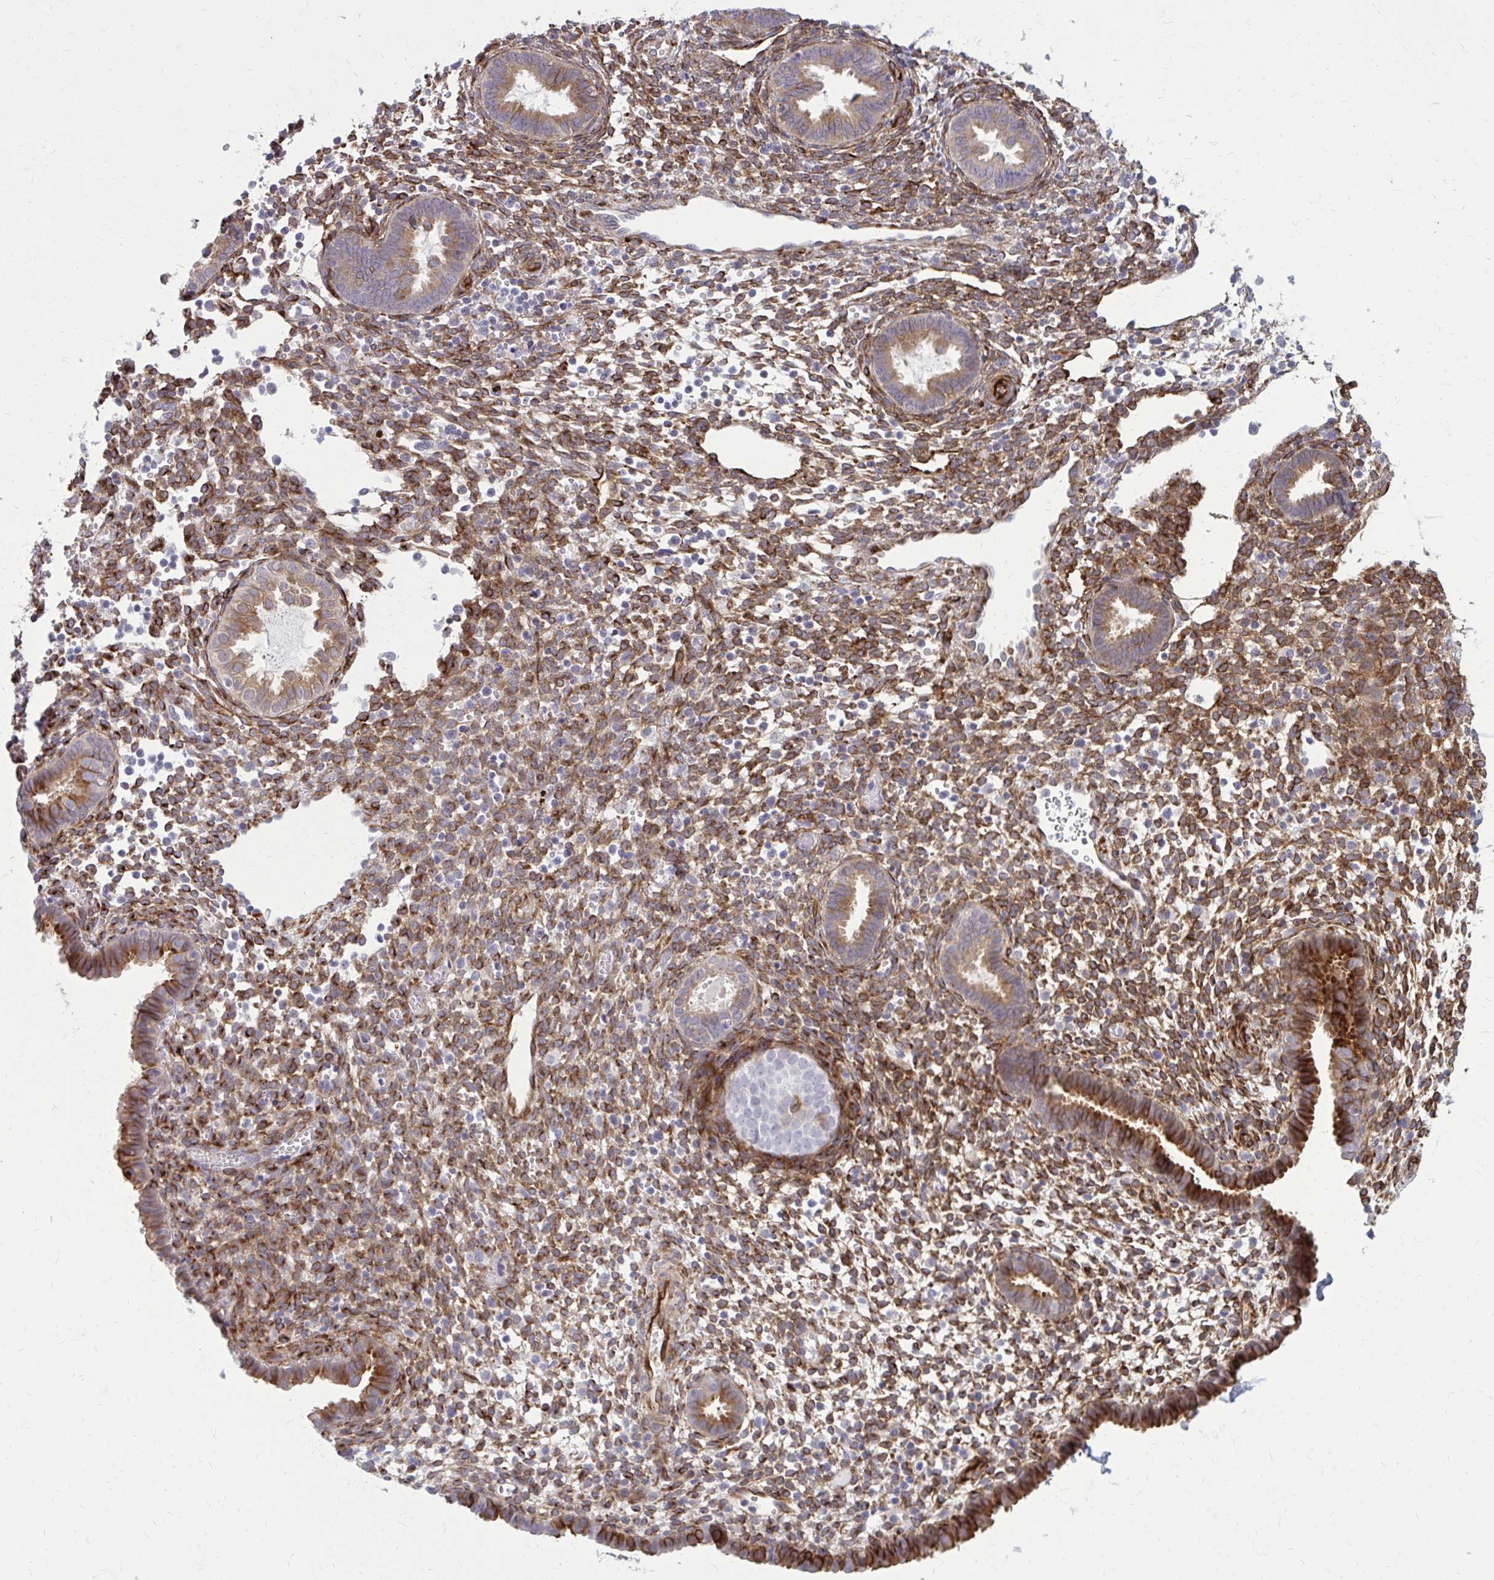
{"staining": {"intensity": "moderate", "quantity": "25%-75%", "location": "cytoplasmic/membranous"}, "tissue": "endometrium", "cell_type": "Cells in endometrial stroma", "image_type": "normal", "snomed": [{"axis": "morphology", "description": "Normal tissue, NOS"}, {"axis": "topography", "description": "Endometrium"}], "caption": "Immunohistochemical staining of unremarkable human endometrium reveals medium levels of moderate cytoplasmic/membranous positivity in approximately 25%-75% of cells in endometrial stroma.", "gene": "BEND5", "patient": {"sex": "female", "age": 36}}